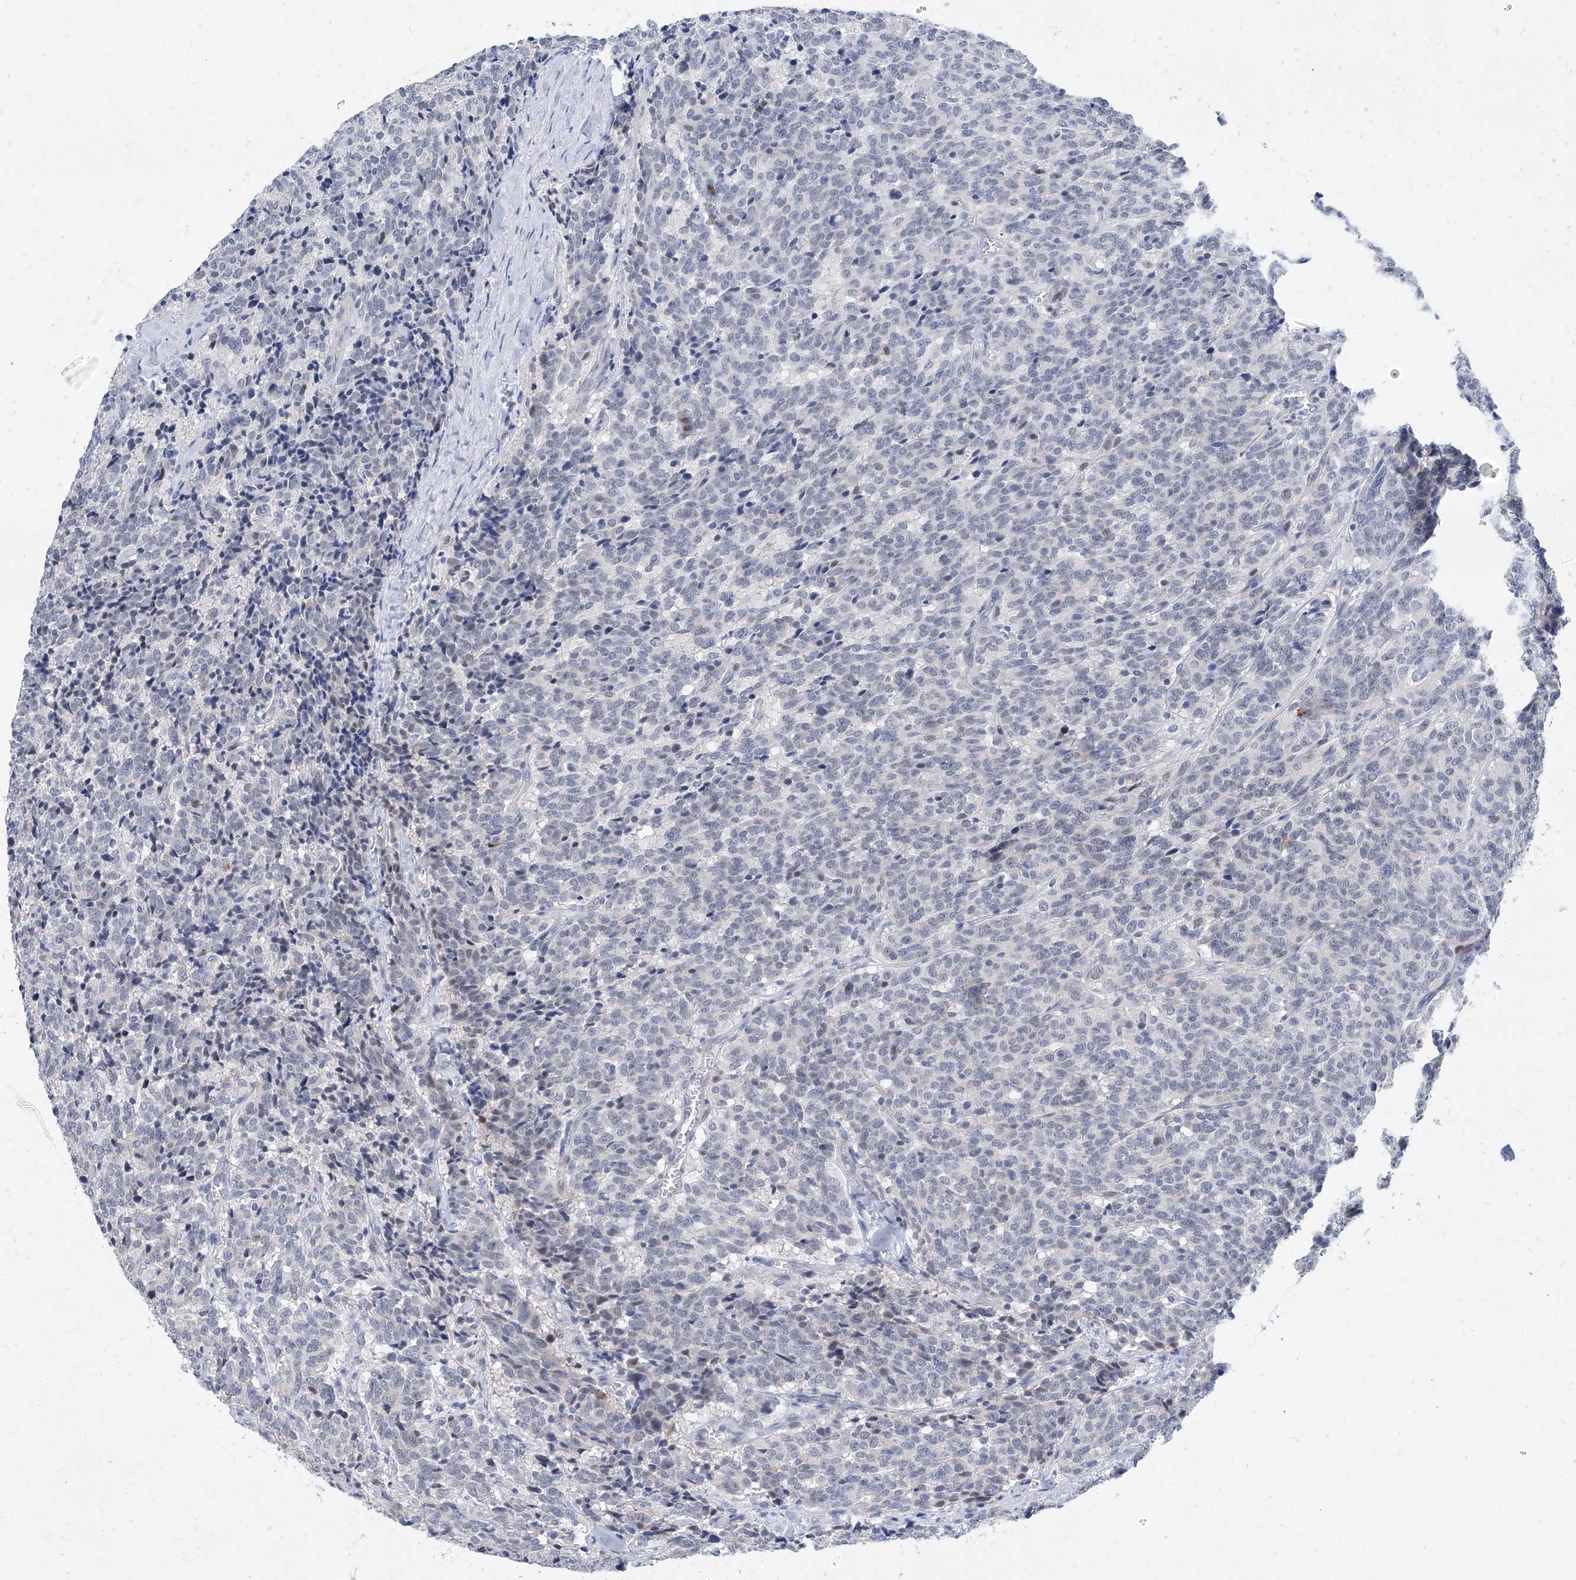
{"staining": {"intensity": "negative", "quantity": "none", "location": "none"}, "tissue": "carcinoid", "cell_type": "Tumor cells", "image_type": "cancer", "snomed": [{"axis": "morphology", "description": "Carcinoid, malignant, NOS"}, {"axis": "topography", "description": "Lung"}], "caption": "High power microscopy photomicrograph of an IHC micrograph of carcinoid (malignant), revealing no significant staining in tumor cells. (Immunohistochemistry, brightfield microscopy, high magnification).", "gene": "BPTF", "patient": {"sex": "female", "age": 46}}